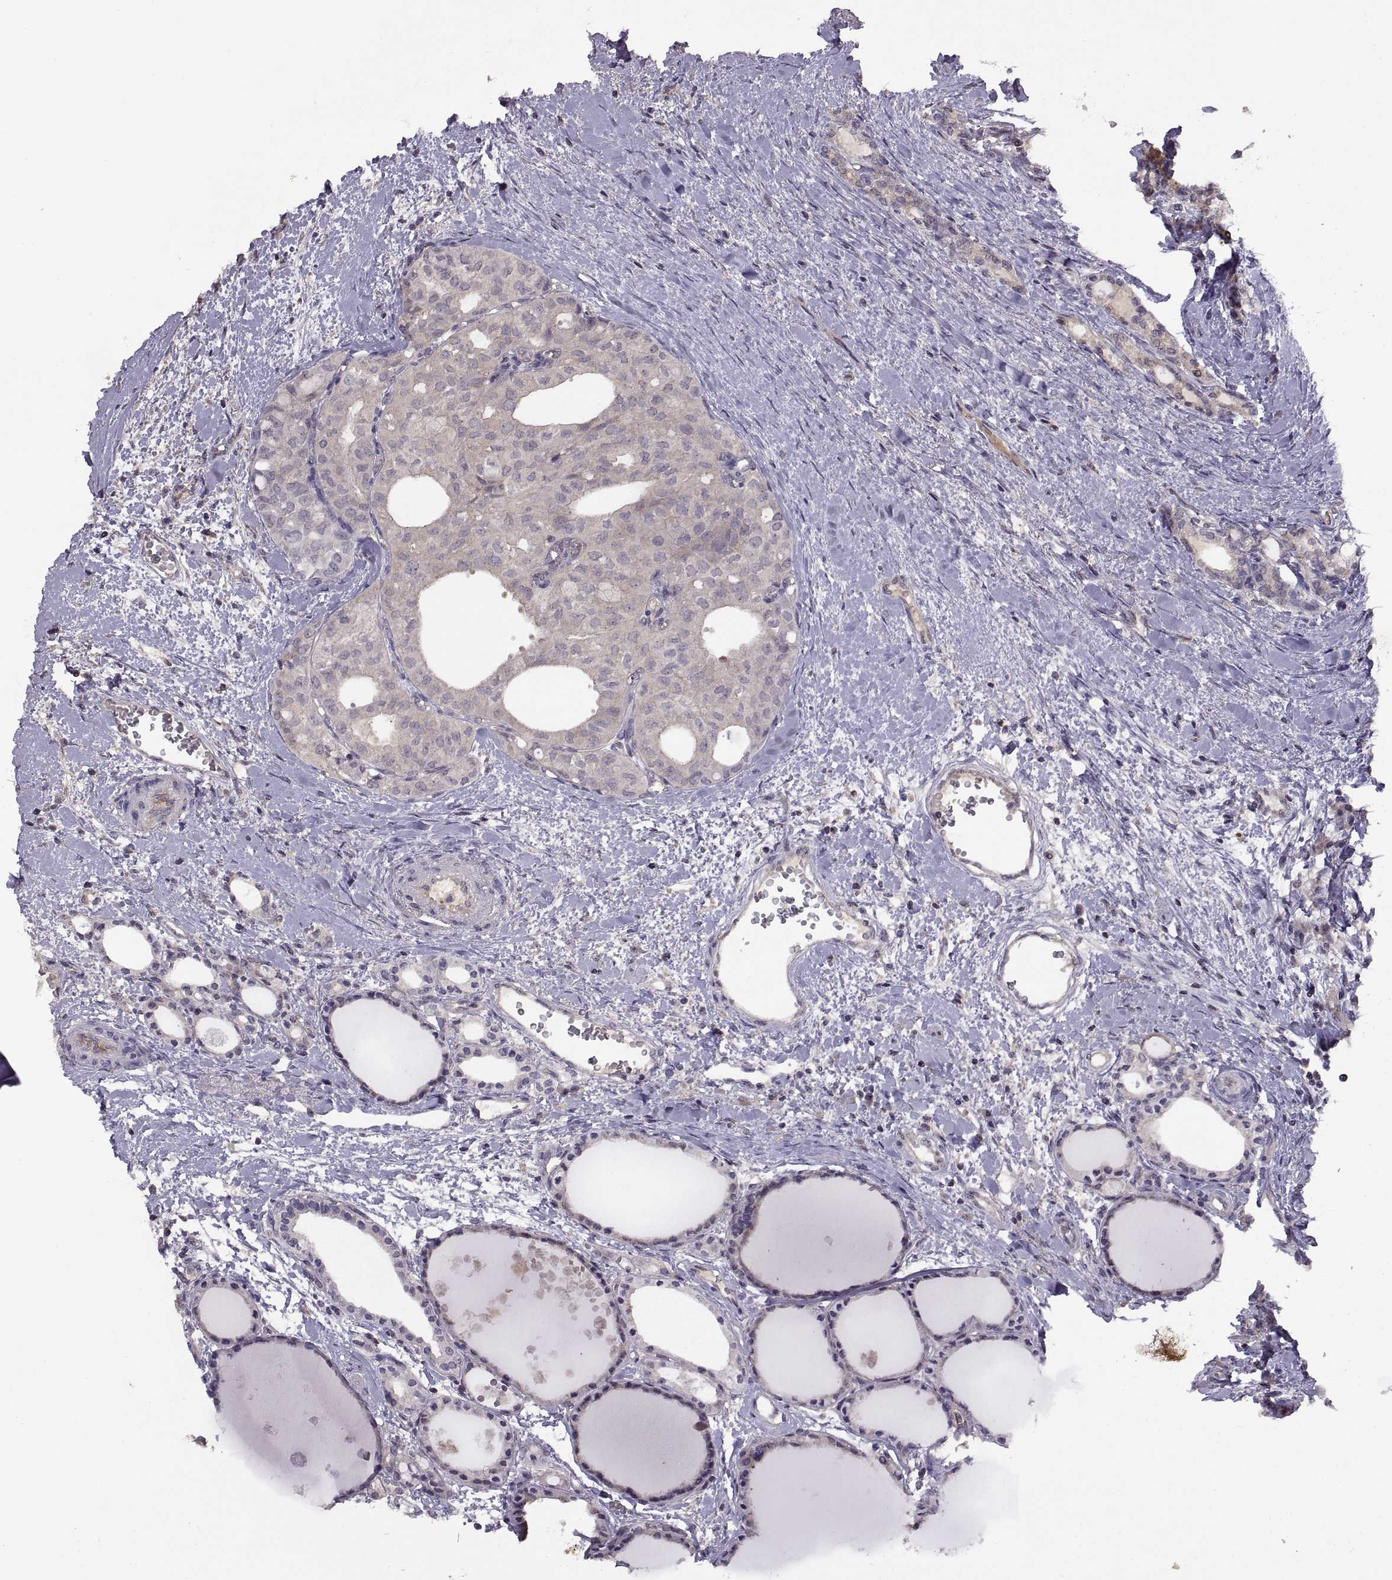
{"staining": {"intensity": "negative", "quantity": "none", "location": "none"}, "tissue": "thyroid cancer", "cell_type": "Tumor cells", "image_type": "cancer", "snomed": [{"axis": "morphology", "description": "Follicular adenoma carcinoma, NOS"}, {"axis": "topography", "description": "Thyroid gland"}], "caption": "DAB immunohistochemical staining of thyroid cancer displays no significant positivity in tumor cells.", "gene": "NMNAT2", "patient": {"sex": "male", "age": 75}}